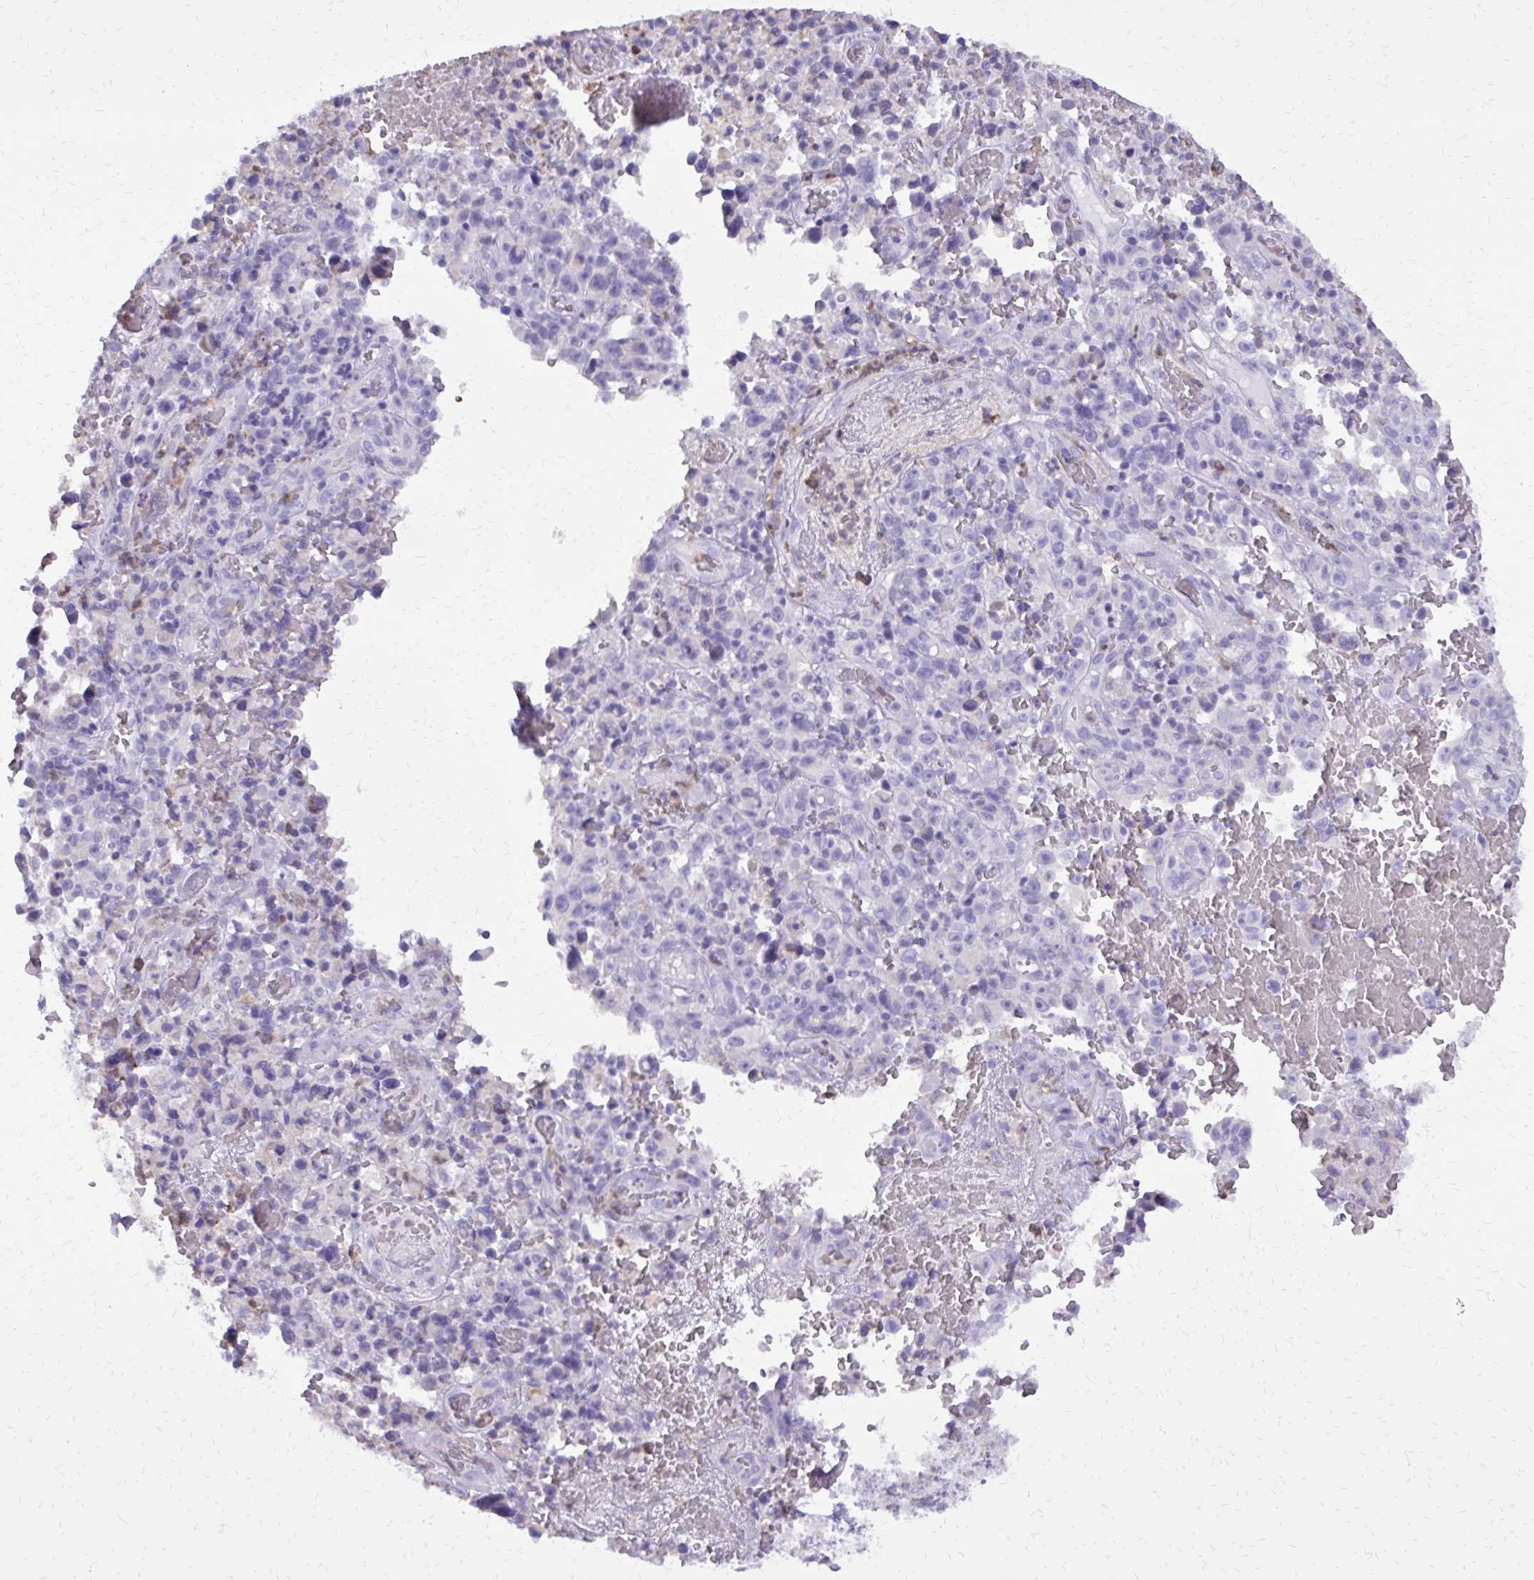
{"staining": {"intensity": "negative", "quantity": "none", "location": "none"}, "tissue": "melanoma", "cell_type": "Tumor cells", "image_type": "cancer", "snomed": [{"axis": "morphology", "description": "Malignant melanoma, NOS"}, {"axis": "topography", "description": "Skin"}], "caption": "DAB immunohistochemical staining of malignant melanoma reveals no significant staining in tumor cells.", "gene": "CAT", "patient": {"sex": "female", "age": 82}}